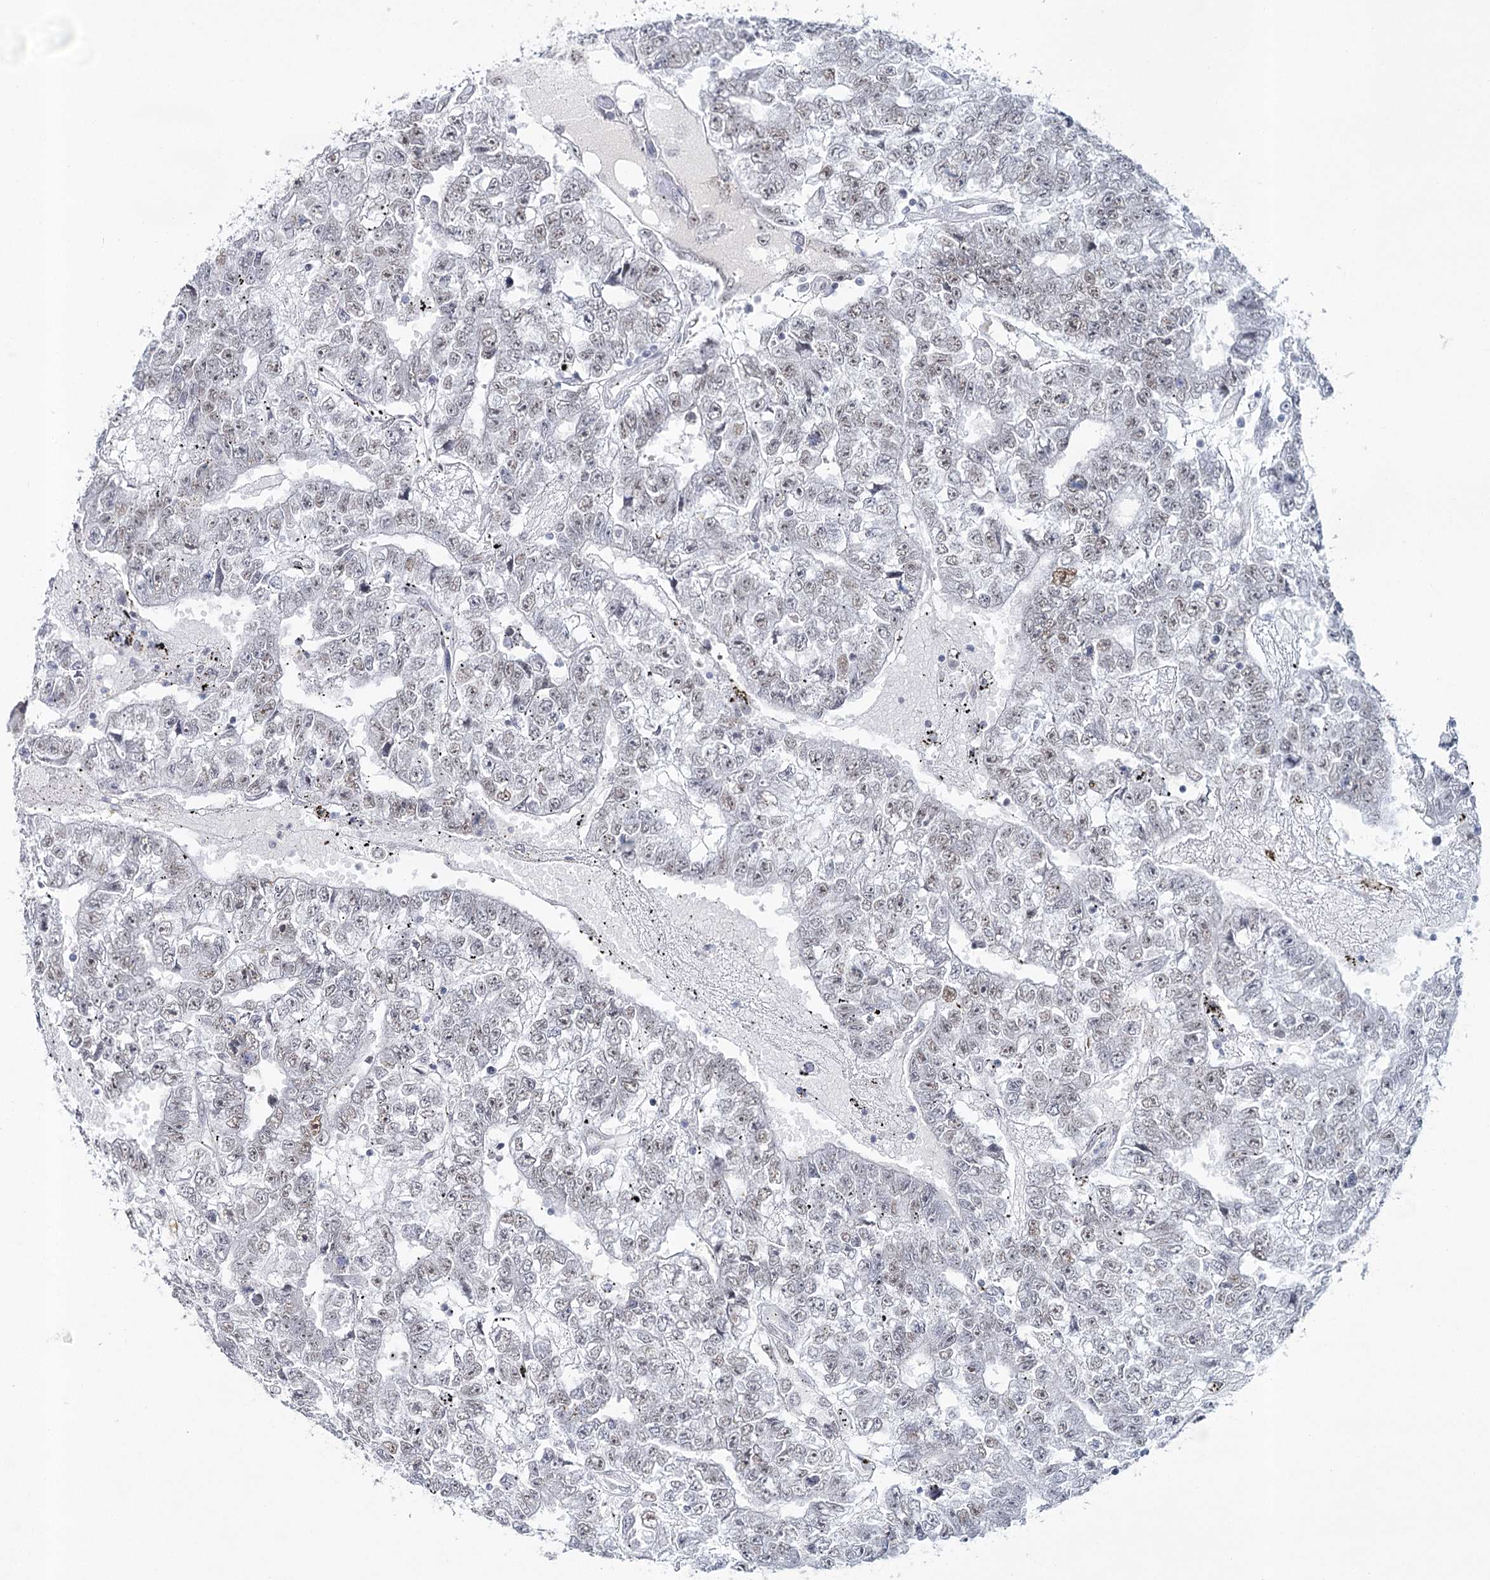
{"staining": {"intensity": "weak", "quantity": ">75%", "location": "nuclear"}, "tissue": "testis cancer", "cell_type": "Tumor cells", "image_type": "cancer", "snomed": [{"axis": "morphology", "description": "Carcinoma, Embryonal, NOS"}, {"axis": "topography", "description": "Testis"}], "caption": "Weak nuclear protein expression is identified in about >75% of tumor cells in testis cancer (embryonal carcinoma).", "gene": "ZC3H8", "patient": {"sex": "male", "age": 25}}